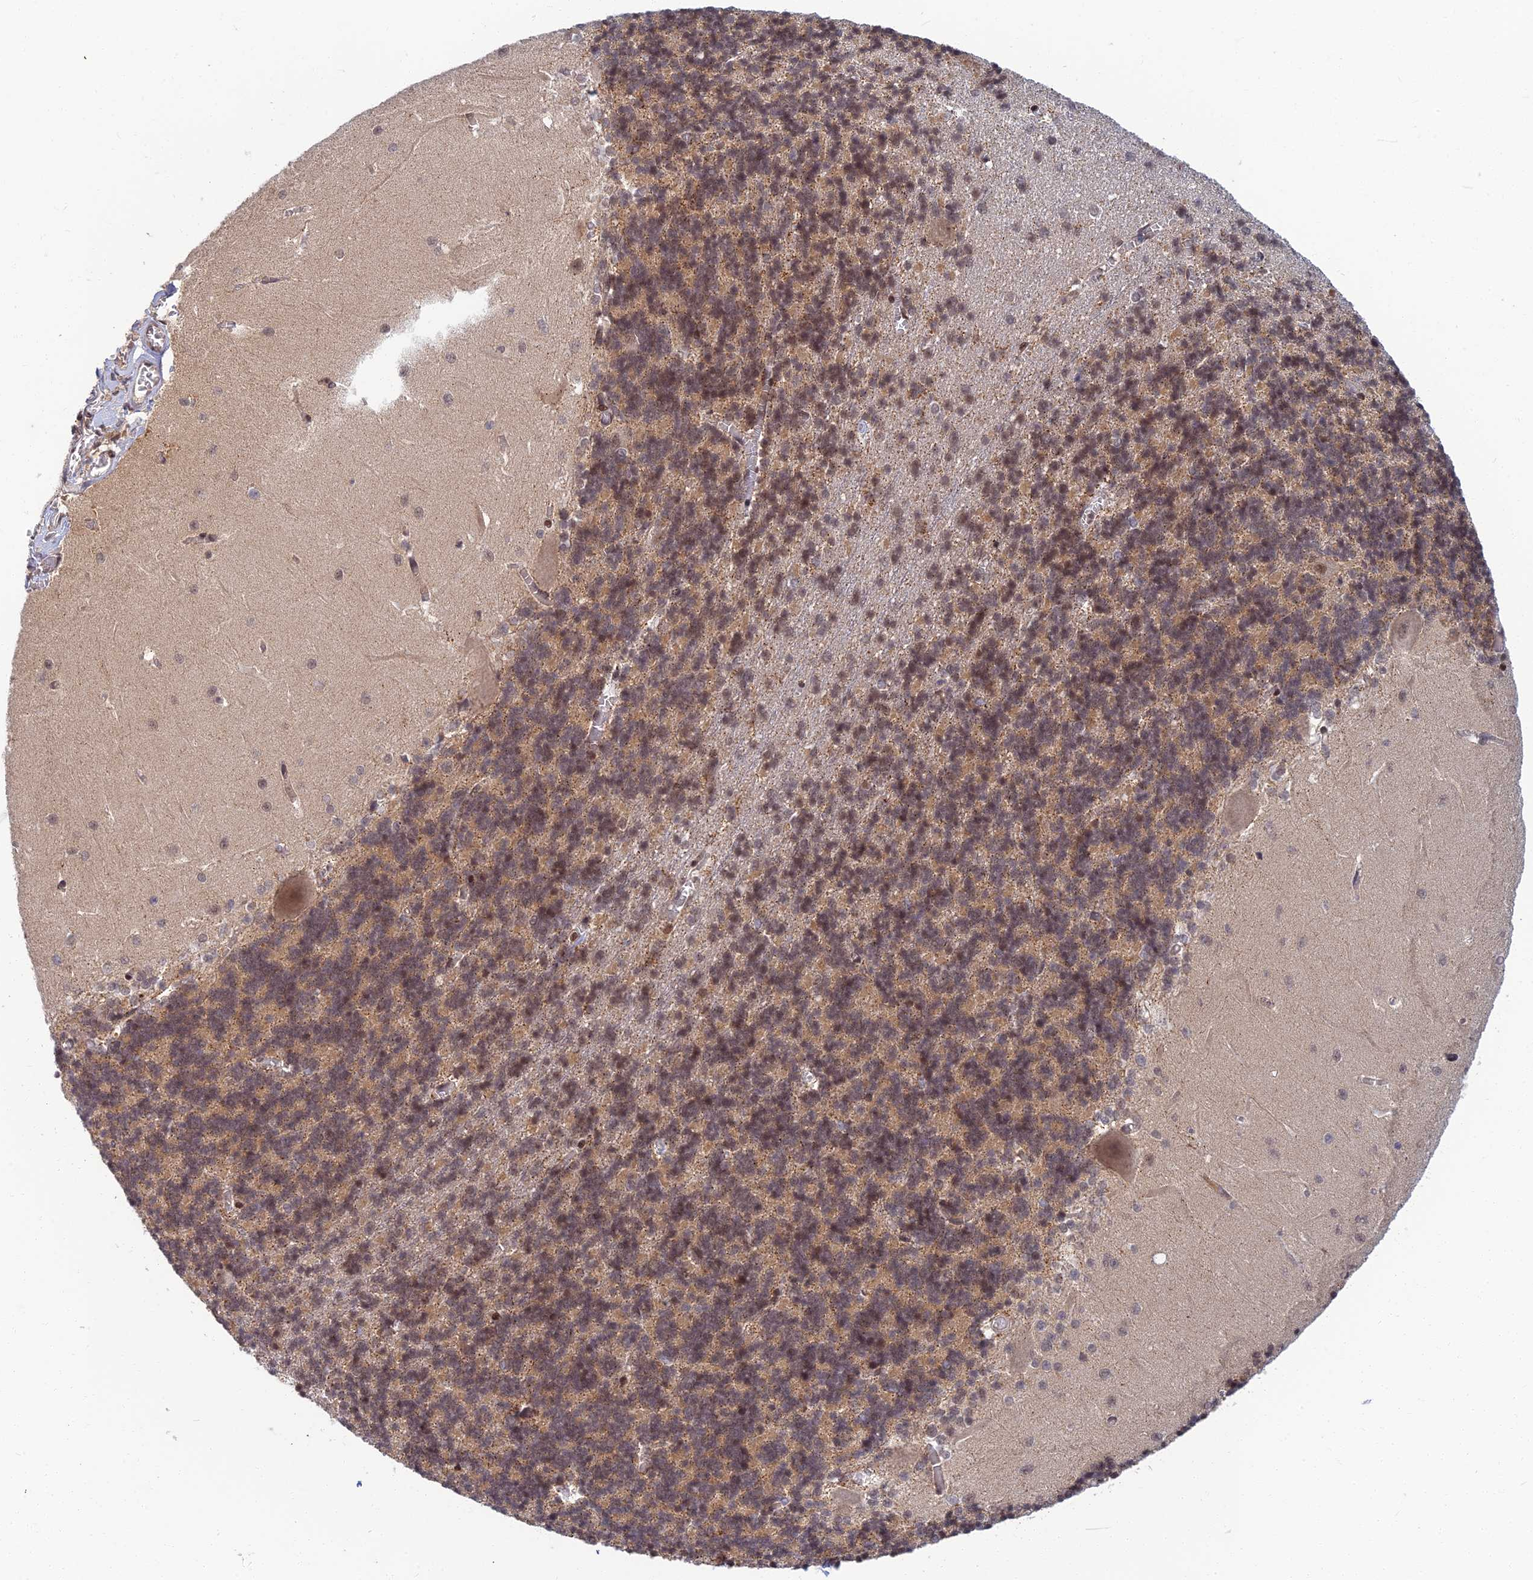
{"staining": {"intensity": "moderate", "quantity": "25%-75%", "location": "cytoplasmic/membranous"}, "tissue": "cerebellum", "cell_type": "Cells in granular layer", "image_type": "normal", "snomed": [{"axis": "morphology", "description": "Normal tissue, NOS"}, {"axis": "topography", "description": "Cerebellum"}], "caption": "Immunohistochemistry (IHC) micrograph of unremarkable human cerebellum stained for a protein (brown), which shows medium levels of moderate cytoplasmic/membranous positivity in approximately 25%-75% of cells in granular layer.", "gene": "TCEA2", "patient": {"sex": "male", "age": 37}}